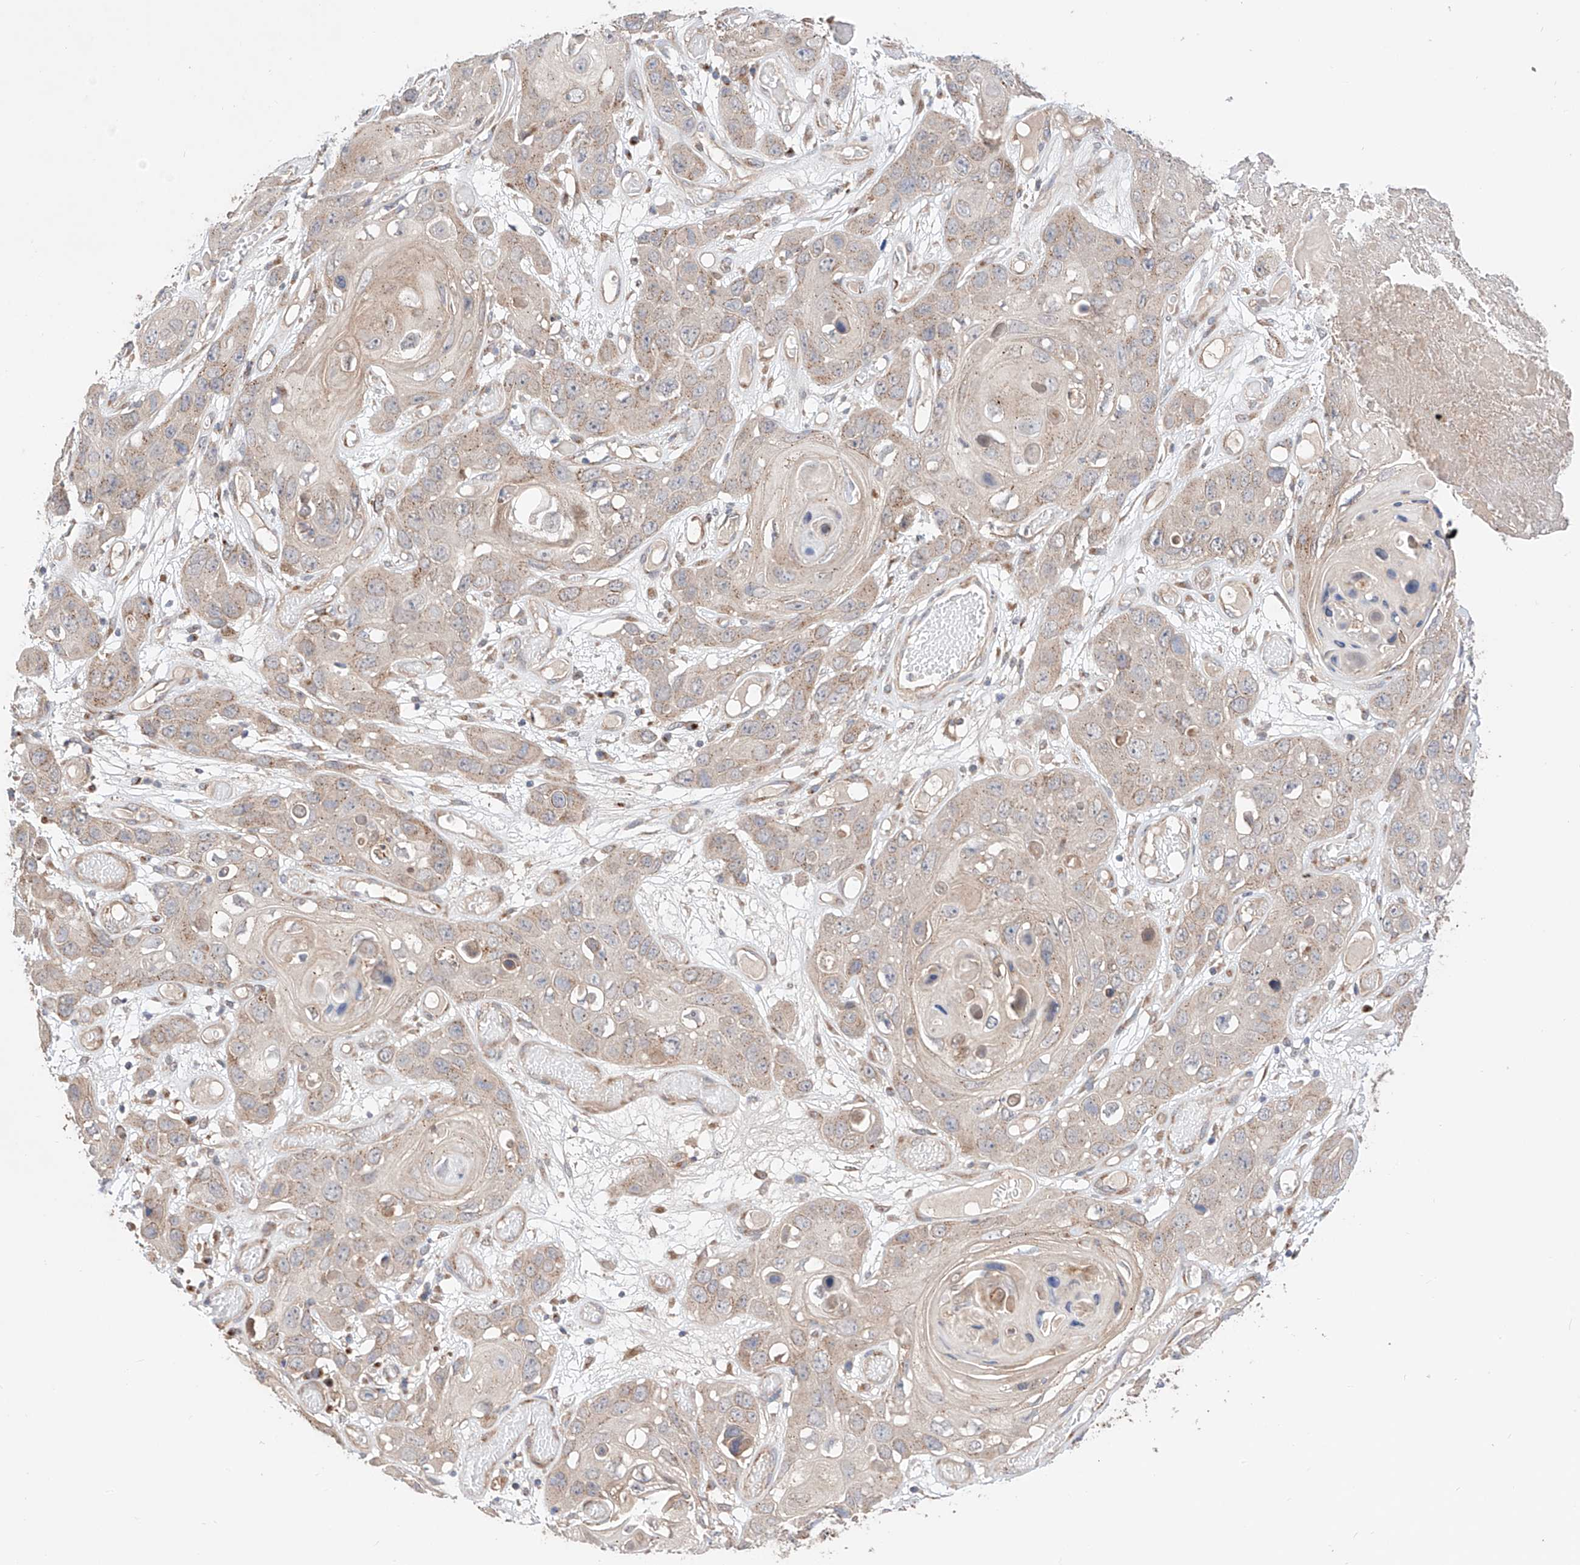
{"staining": {"intensity": "weak", "quantity": ">75%", "location": "cytoplasmic/membranous"}, "tissue": "skin cancer", "cell_type": "Tumor cells", "image_type": "cancer", "snomed": [{"axis": "morphology", "description": "Squamous cell carcinoma, NOS"}, {"axis": "topography", "description": "Skin"}], "caption": "A brown stain highlights weak cytoplasmic/membranous positivity of a protein in squamous cell carcinoma (skin) tumor cells.", "gene": "MOSPD1", "patient": {"sex": "male", "age": 55}}